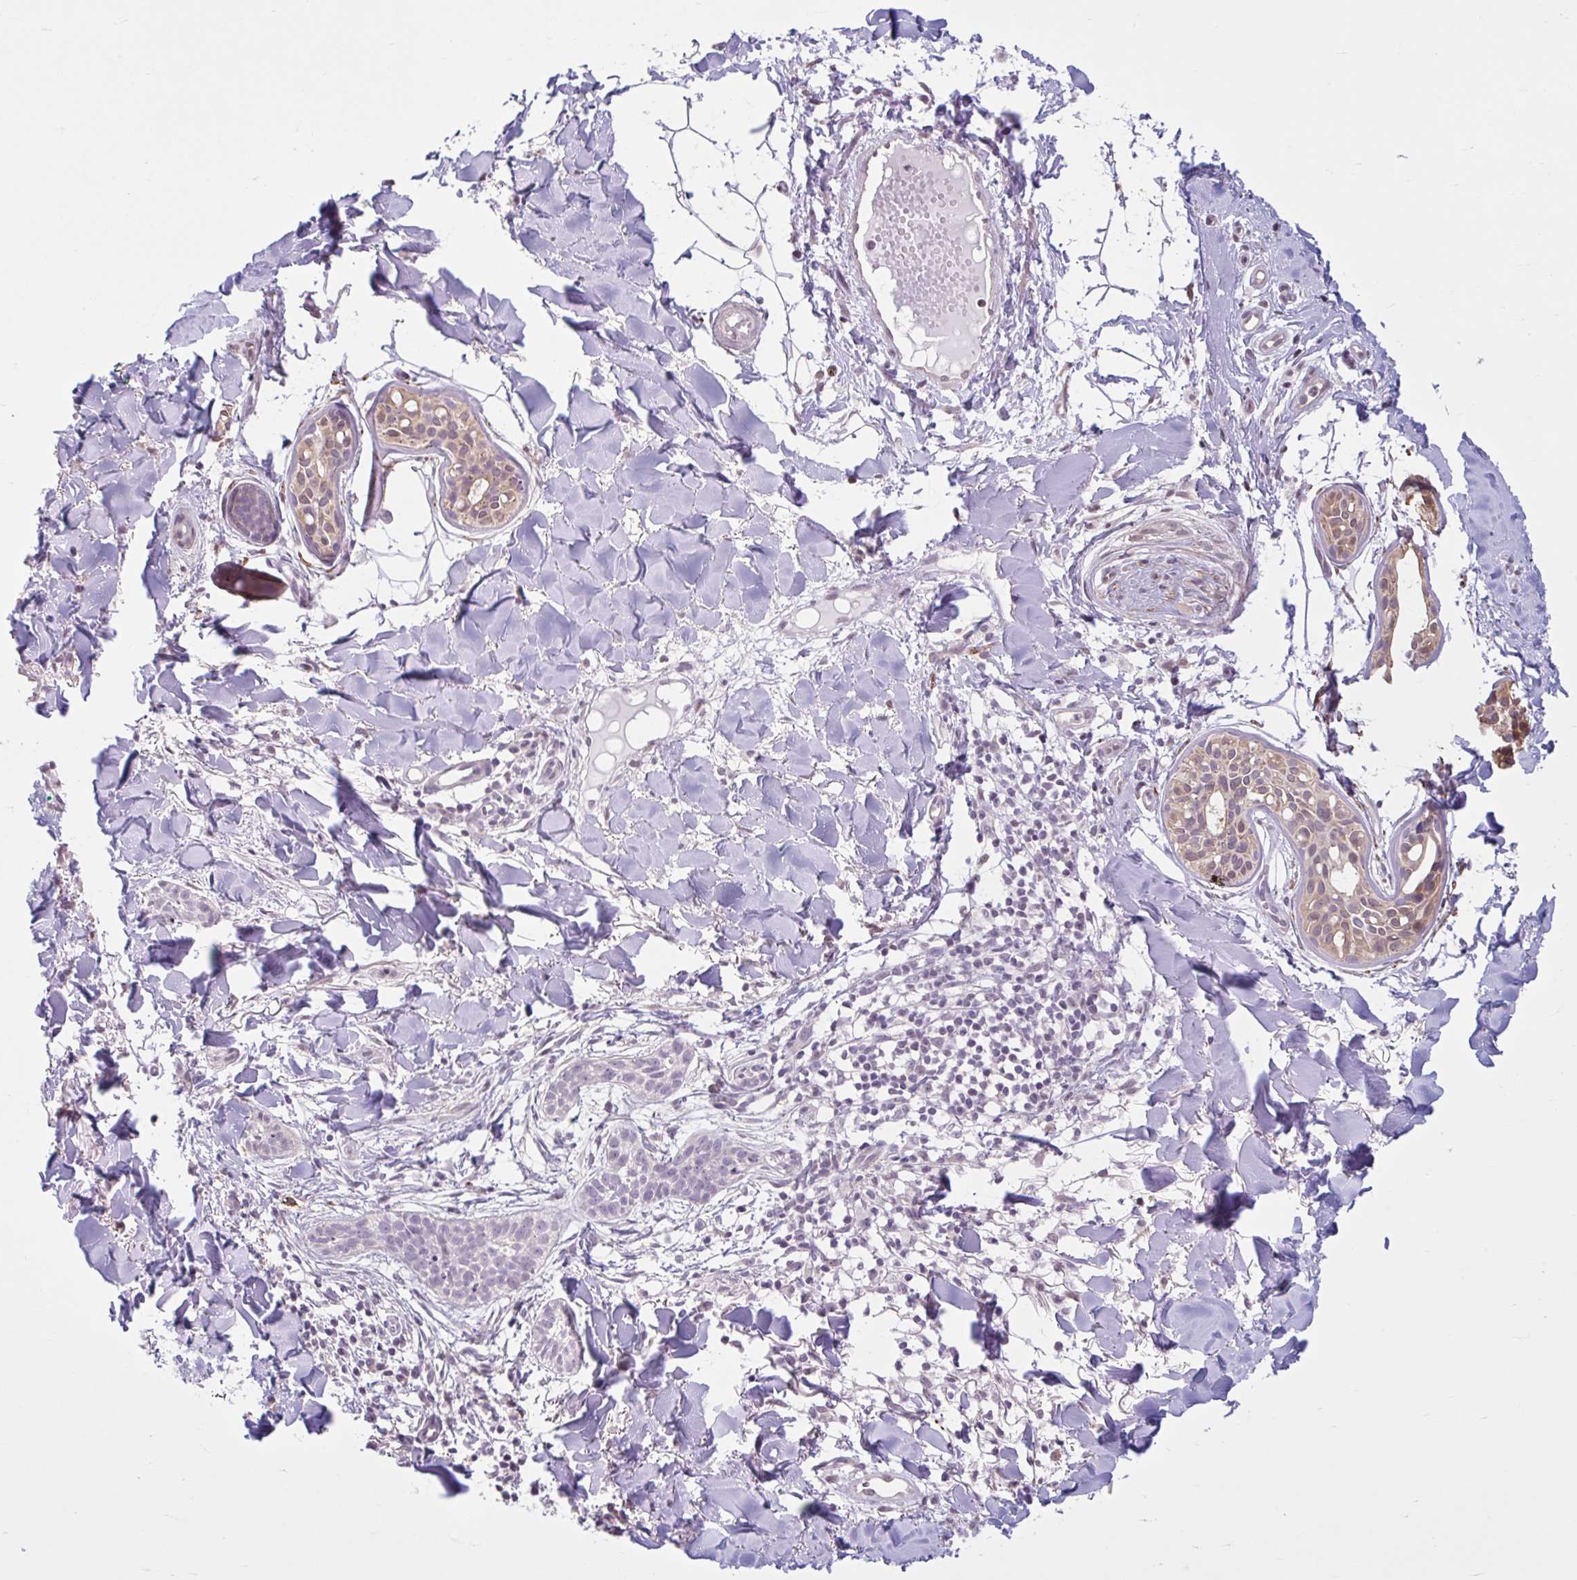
{"staining": {"intensity": "negative", "quantity": "none", "location": "none"}, "tissue": "skin cancer", "cell_type": "Tumor cells", "image_type": "cancer", "snomed": [{"axis": "morphology", "description": "Basal cell carcinoma"}, {"axis": "topography", "description": "Skin"}], "caption": "Skin basal cell carcinoma was stained to show a protein in brown. There is no significant staining in tumor cells.", "gene": "CDH19", "patient": {"sex": "male", "age": 52}}